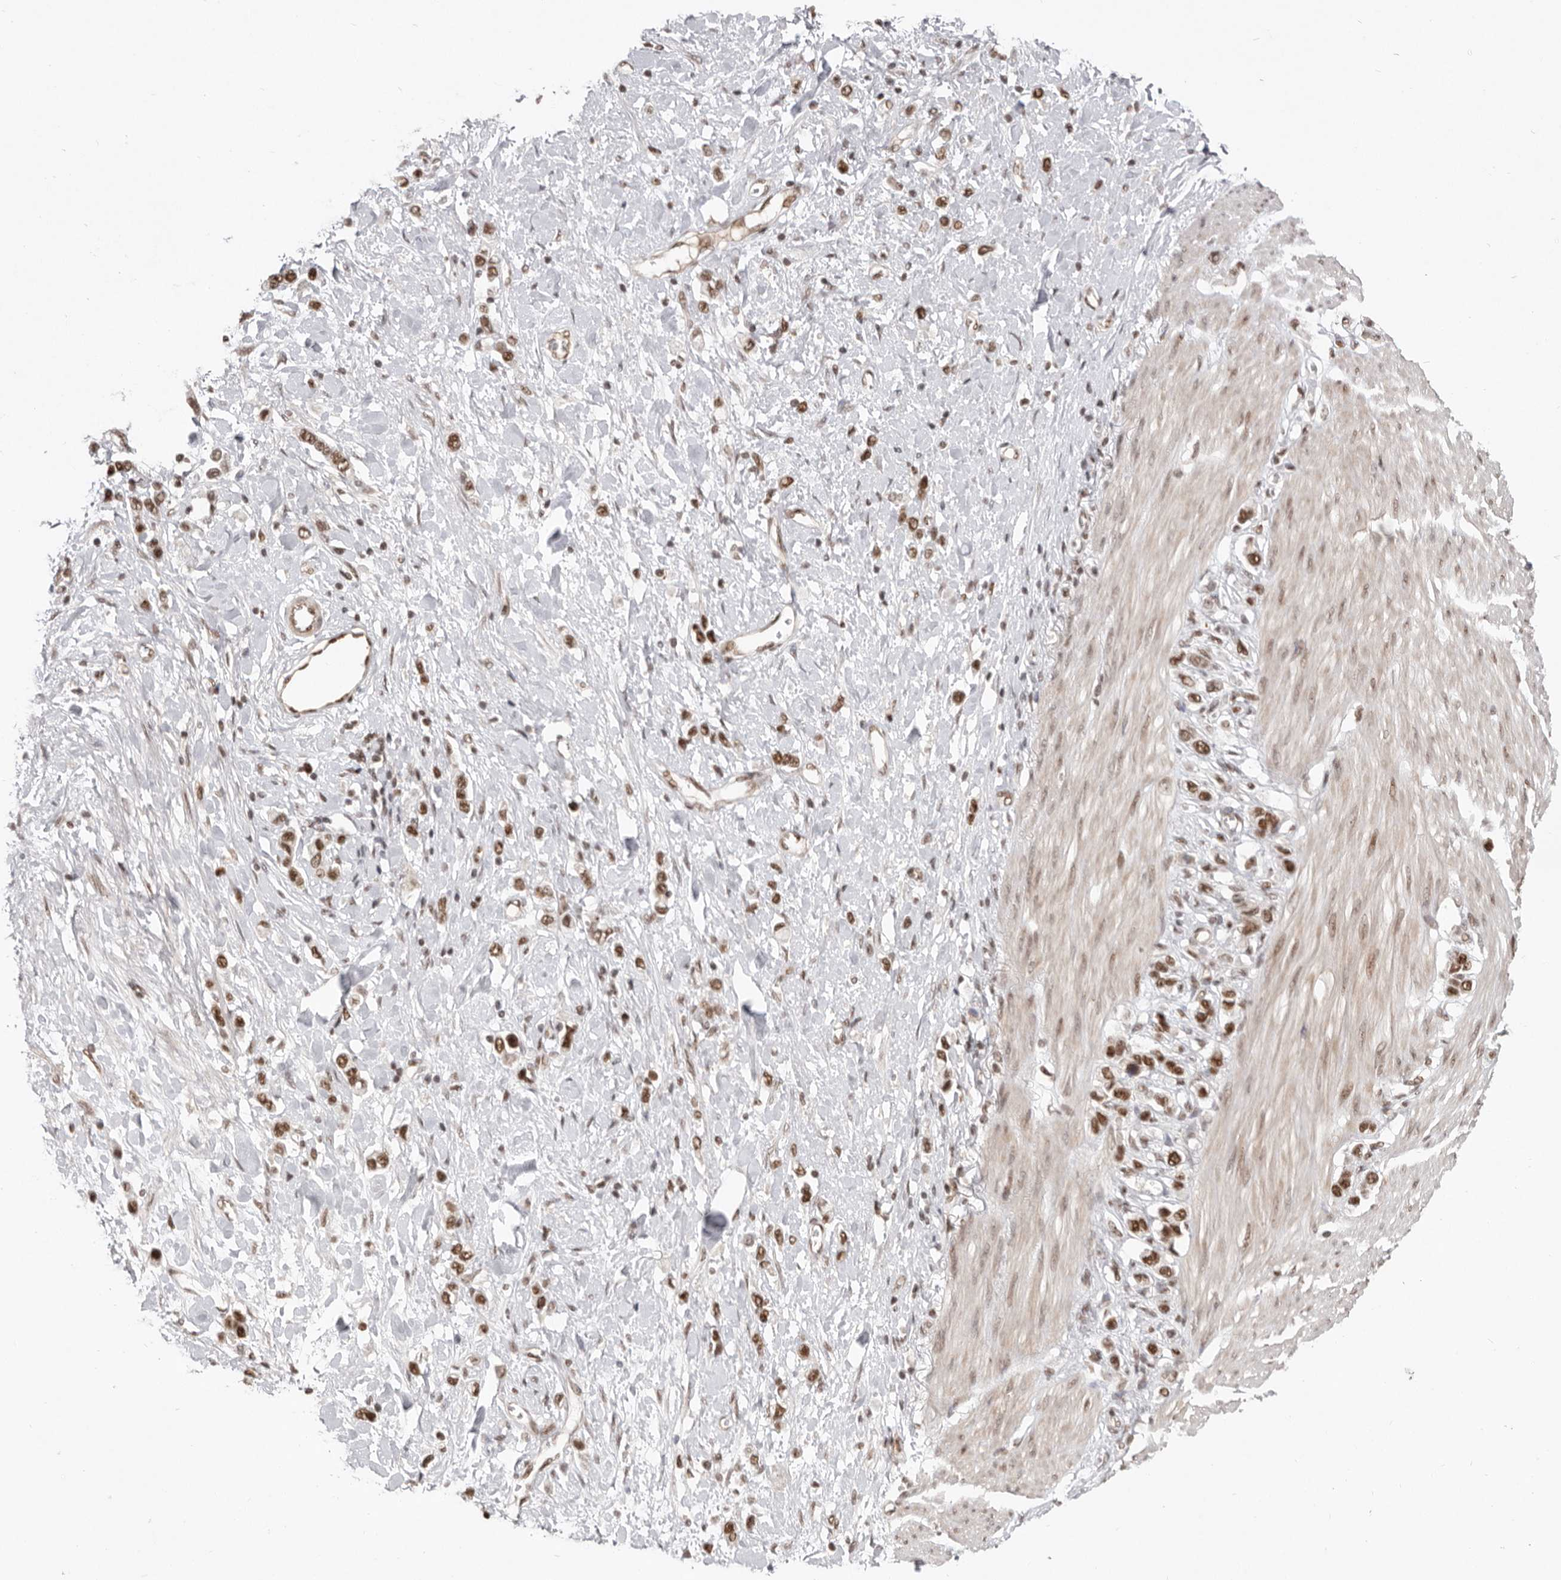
{"staining": {"intensity": "moderate", "quantity": ">75%", "location": "nuclear"}, "tissue": "stomach cancer", "cell_type": "Tumor cells", "image_type": "cancer", "snomed": [{"axis": "morphology", "description": "Adenocarcinoma, NOS"}, {"axis": "topography", "description": "Stomach"}], "caption": "Human adenocarcinoma (stomach) stained with a brown dye displays moderate nuclear positive positivity in approximately >75% of tumor cells.", "gene": "CHTOP", "patient": {"sex": "female", "age": 65}}